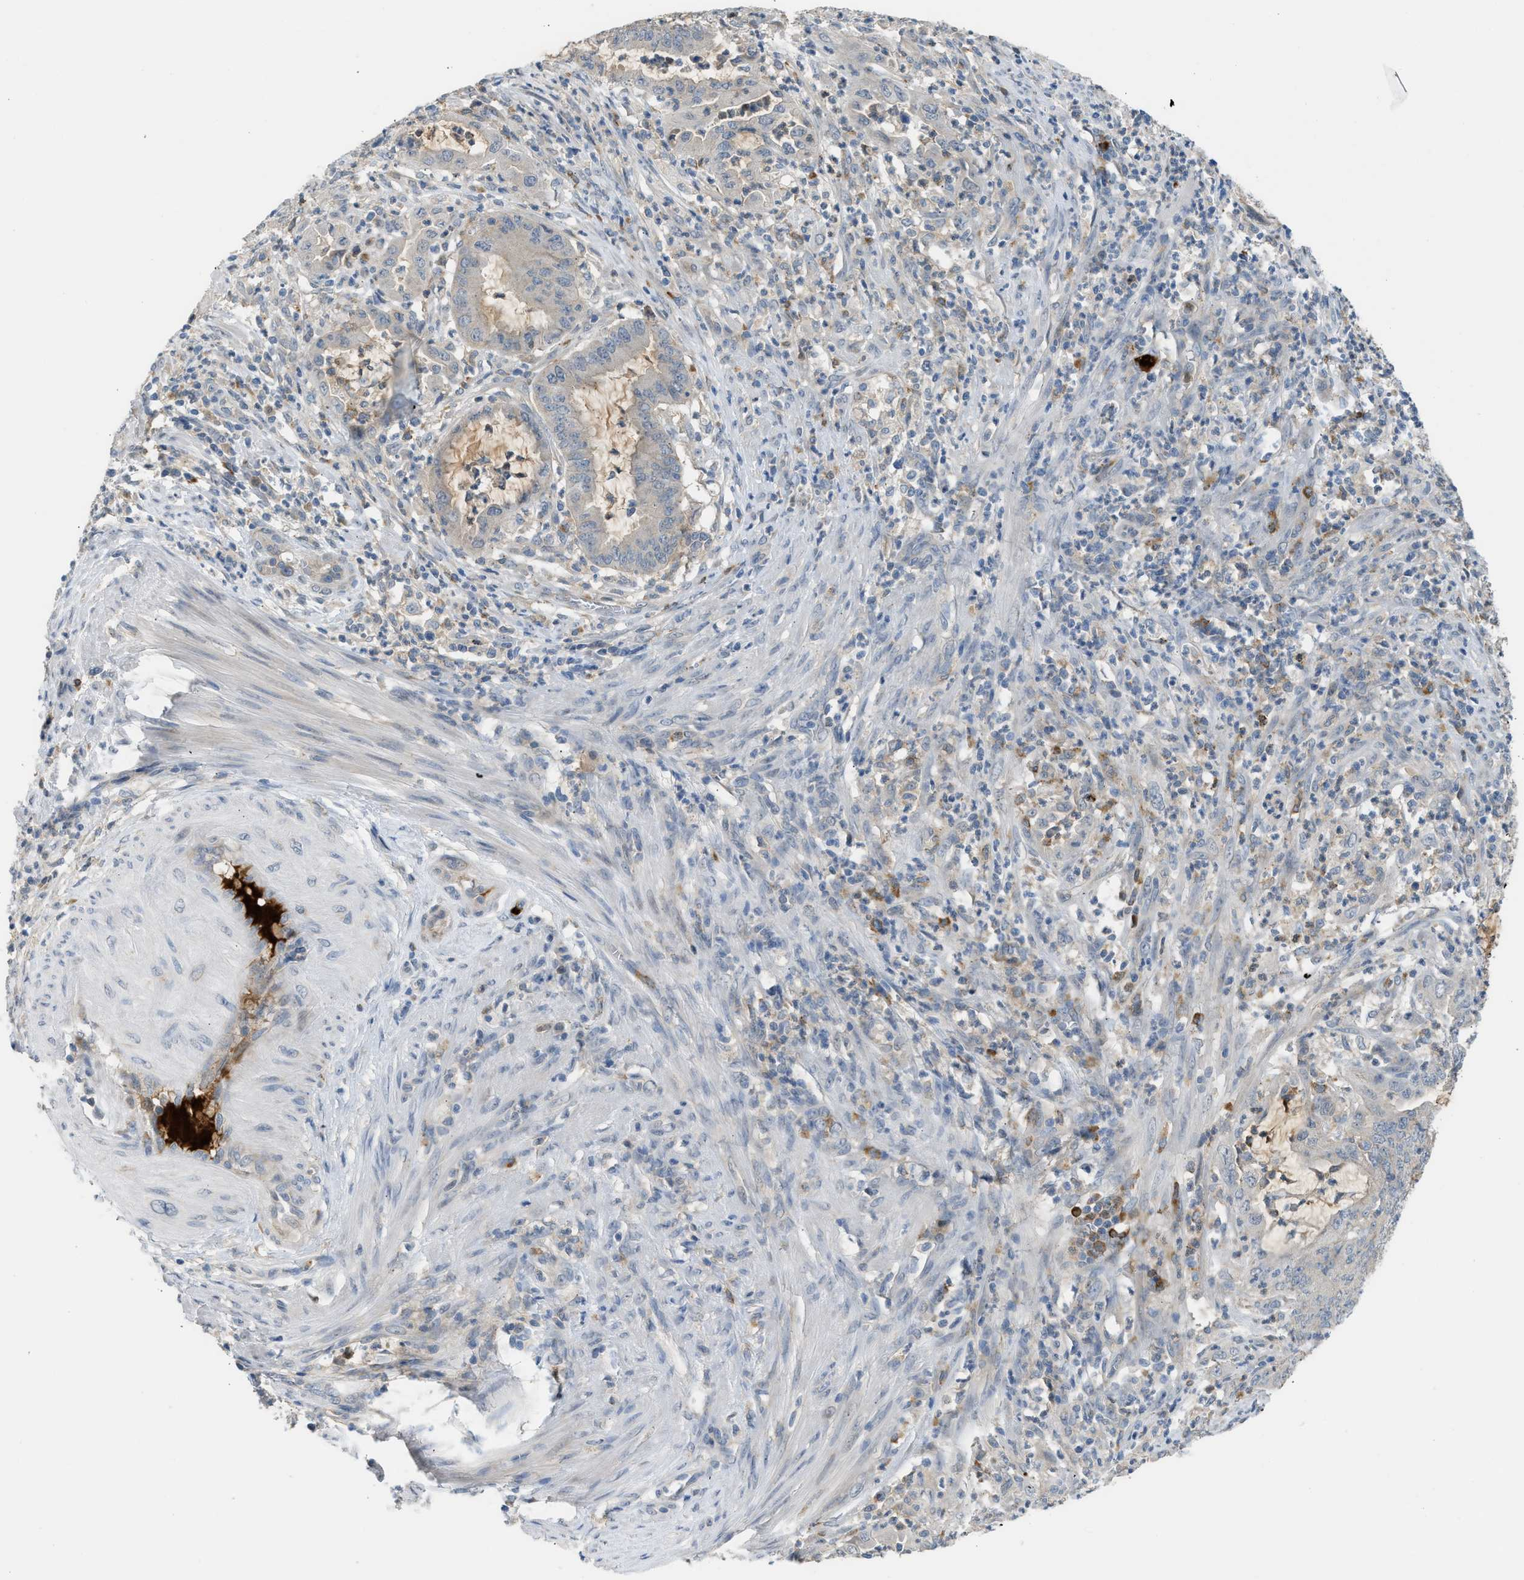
{"staining": {"intensity": "weak", "quantity": "25%-75%", "location": "cytoplasmic/membranous"}, "tissue": "endometrial cancer", "cell_type": "Tumor cells", "image_type": "cancer", "snomed": [{"axis": "morphology", "description": "Adenocarcinoma, NOS"}, {"axis": "topography", "description": "Endometrium"}], "caption": "Protein staining demonstrates weak cytoplasmic/membranous staining in about 25%-75% of tumor cells in endometrial cancer (adenocarcinoma).", "gene": "RHBDF2", "patient": {"sex": "female", "age": 70}}